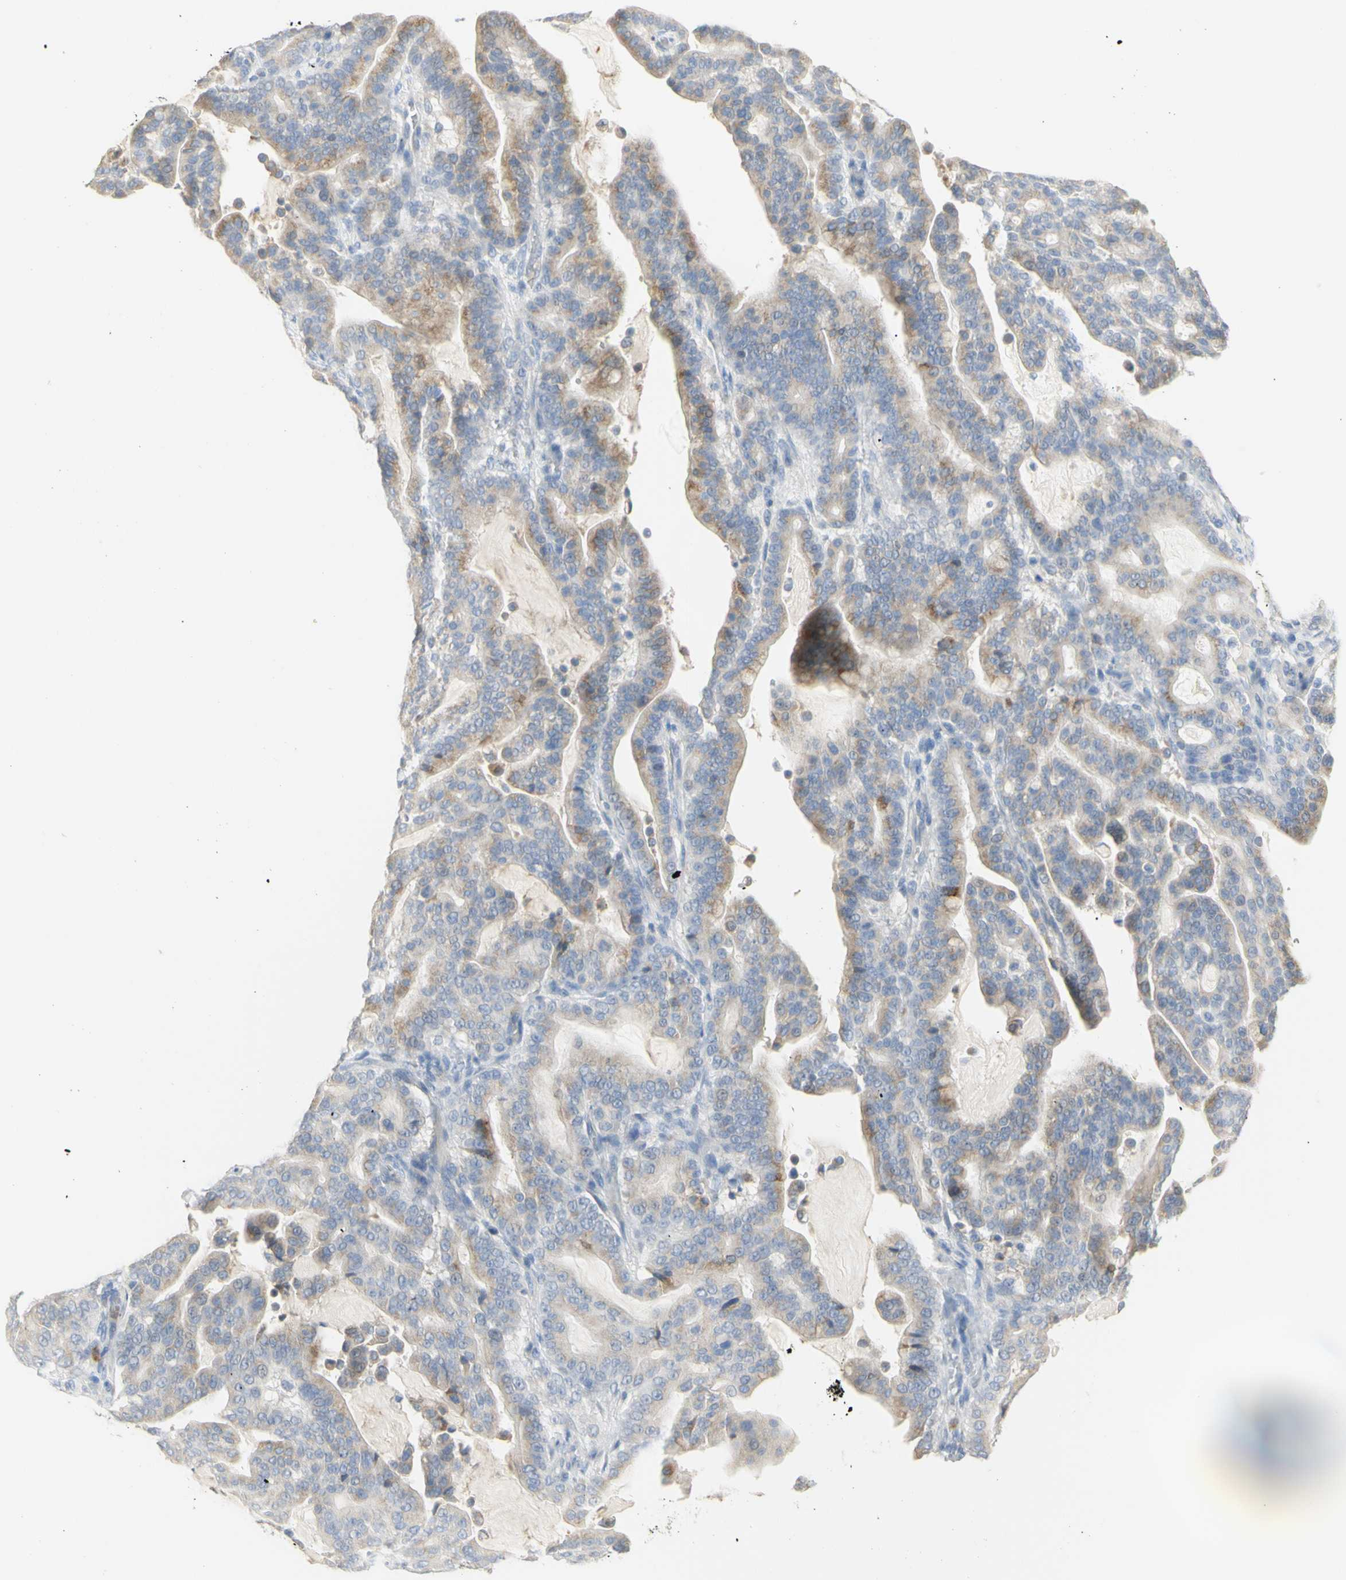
{"staining": {"intensity": "moderate", "quantity": "25%-75%", "location": "cytoplasmic/membranous"}, "tissue": "pancreatic cancer", "cell_type": "Tumor cells", "image_type": "cancer", "snomed": [{"axis": "morphology", "description": "Adenocarcinoma, NOS"}, {"axis": "topography", "description": "Pancreas"}], "caption": "Brown immunohistochemical staining in human pancreatic cancer shows moderate cytoplasmic/membranous staining in about 25%-75% of tumor cells.", "gene": "B4GALNT3", "patient": {"sex": "male", "age": 63}}